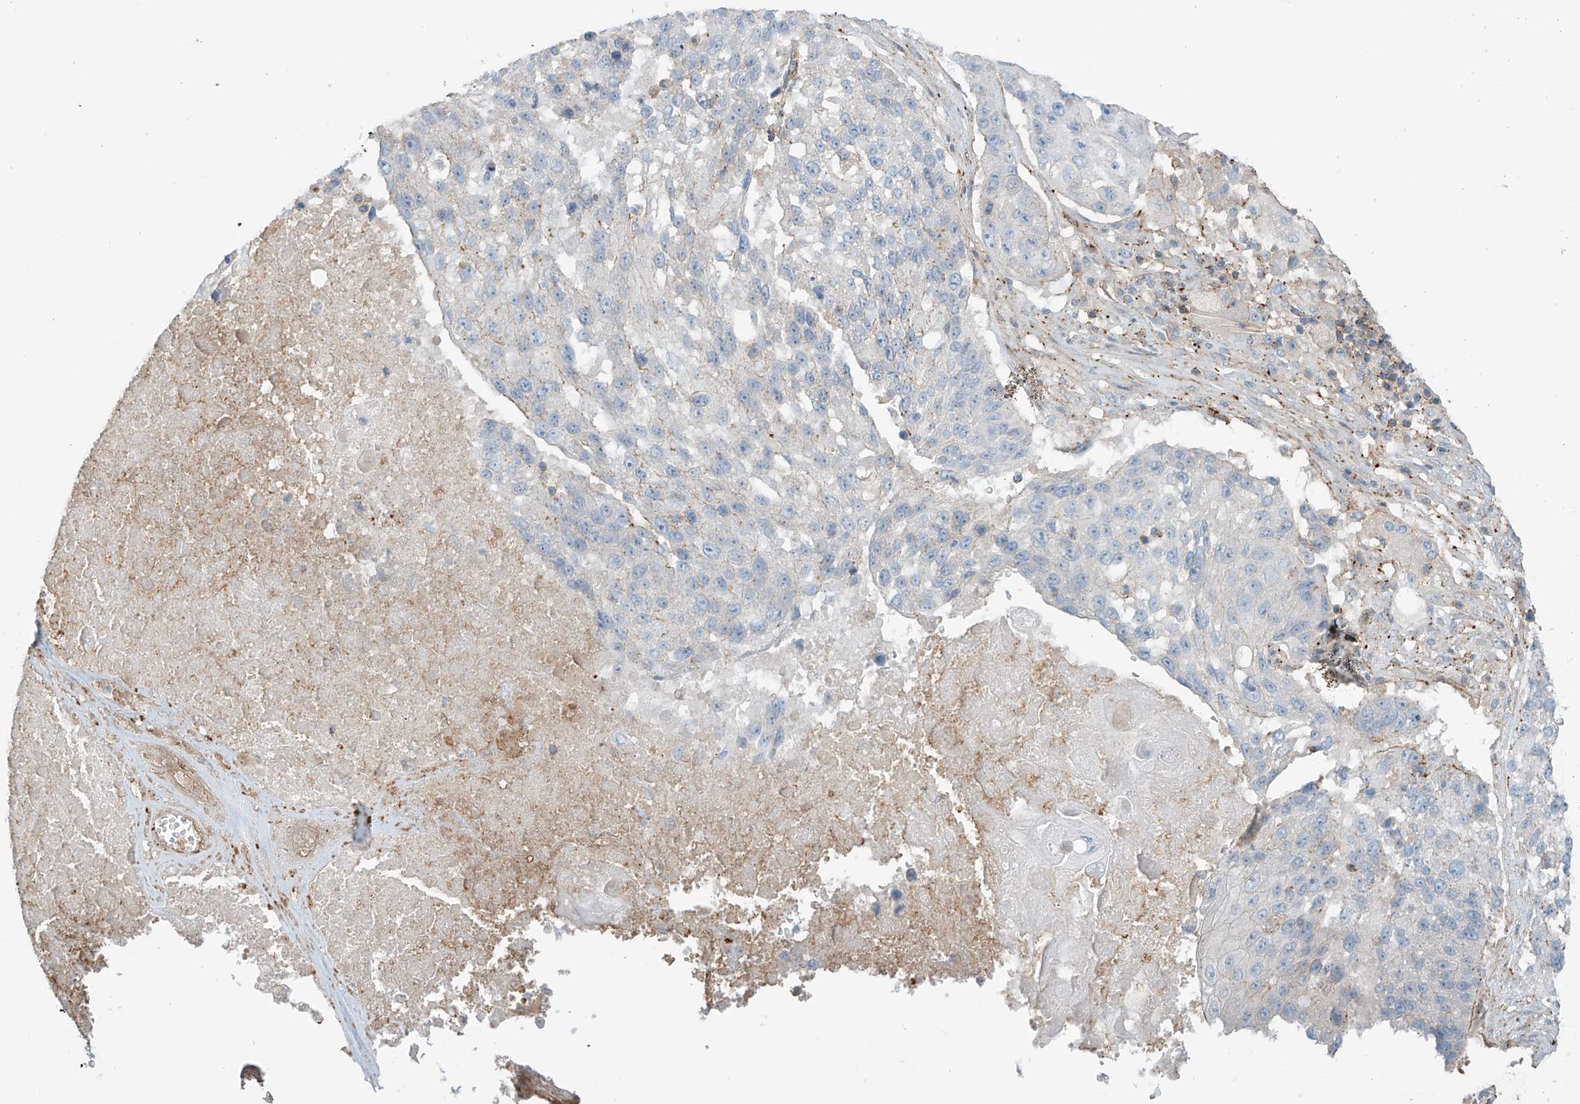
{"staining": {"intensity": "weak", "quantity": "<25%", "location": "cytoplasmic/membranous"}, "tissue": "lung cancer", "cell_type": "Tumor cells", "image_type": "cancer", "snomed": [{"axis": "morphology", "description": "Squamous cell carcinoma, NOS"}, {"axis": "topography", "description": "Lung"}], "caption": "DAB immunohistochemical staining of squamous cell carcinoma (lung) shows no significant positivity in tumor cells. (IHC, brightfield microscopy, high magnification).", "gene": "SLC9A2", "patient": {"sex": "male", "age": 61}}